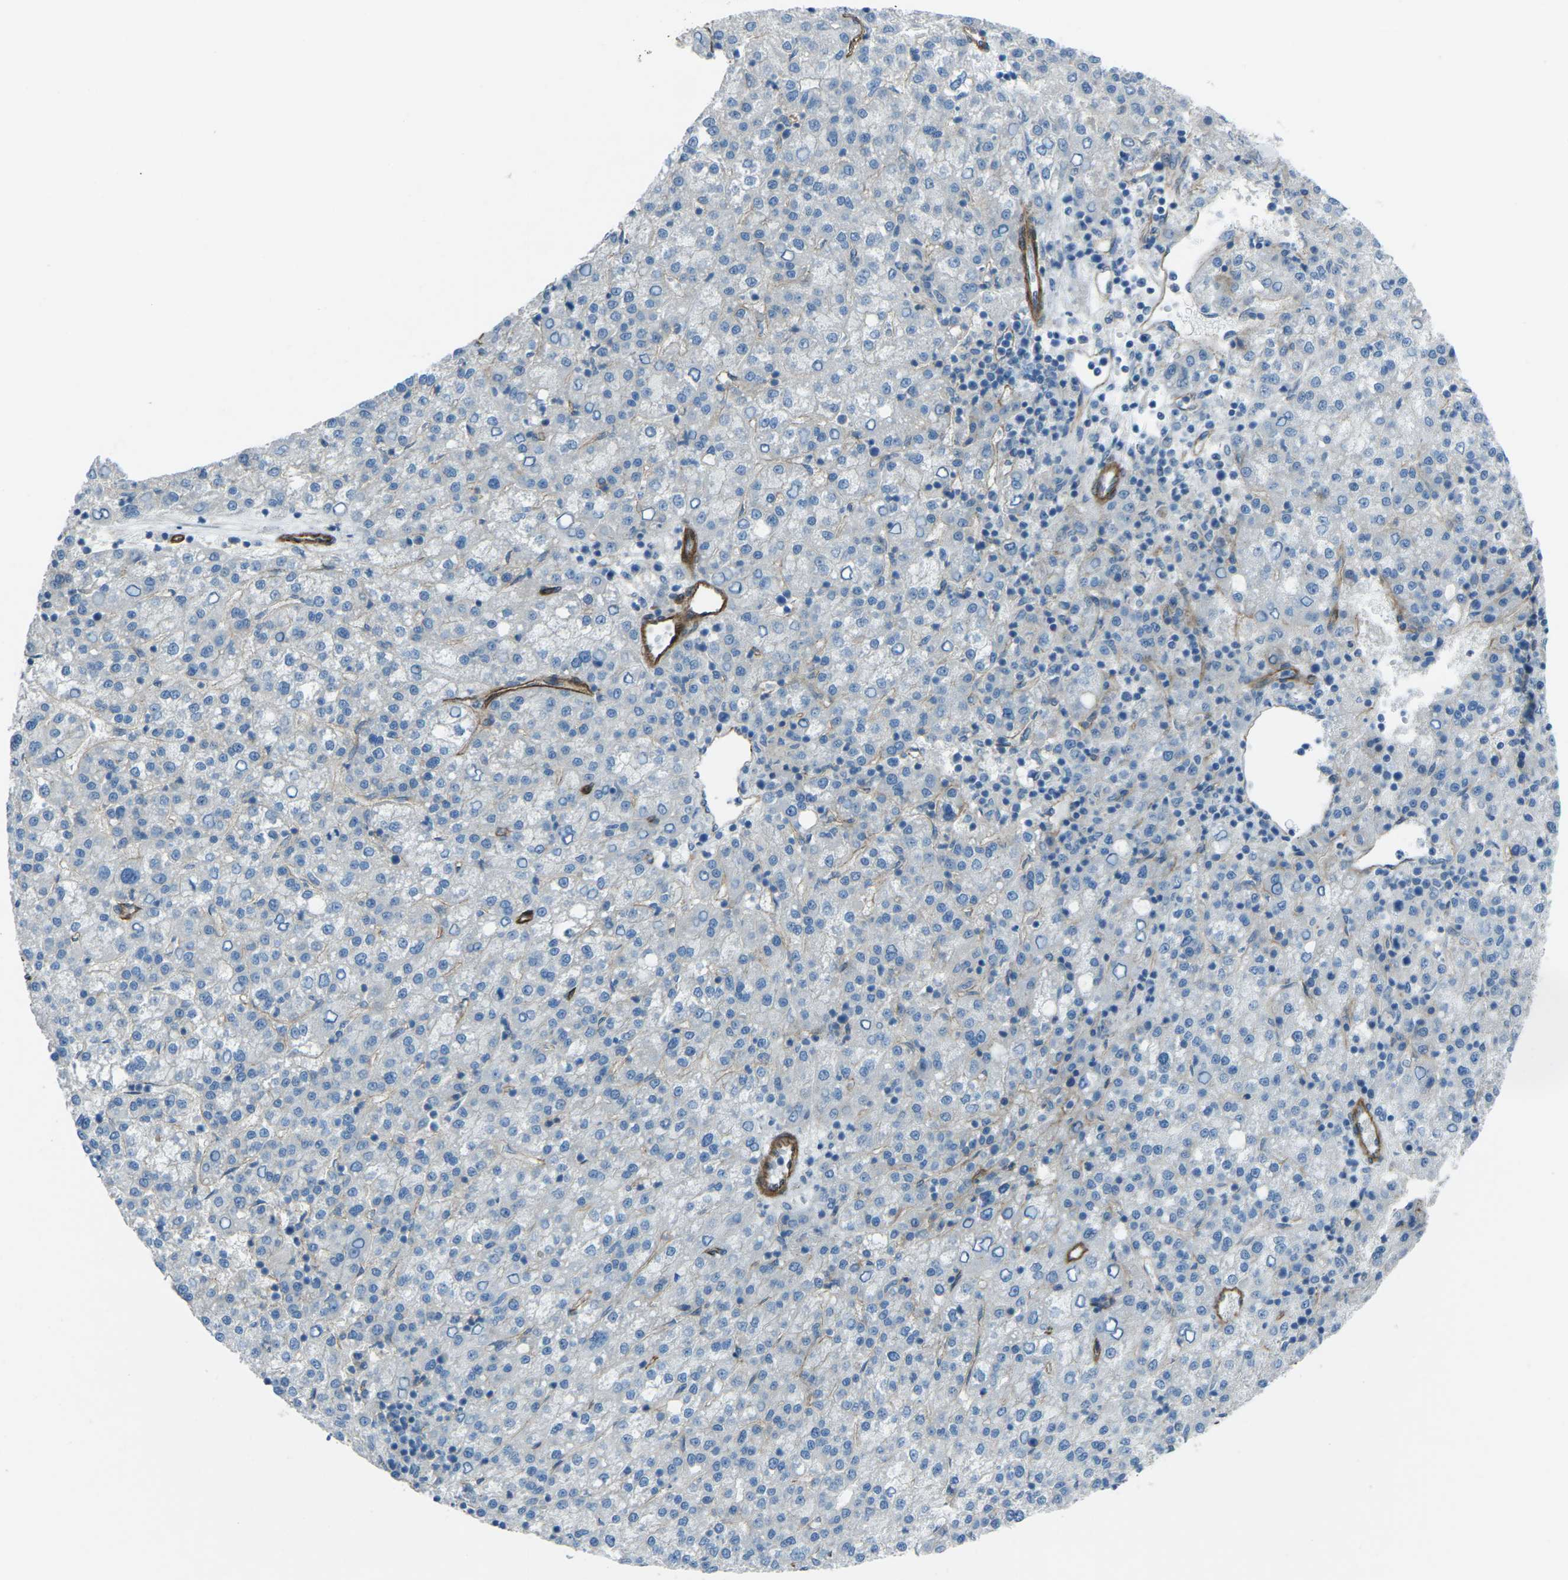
{"staining": {"intensity": "negative", "quantity": "none", "location": "none"}, "tissue": "liver cancer", "cell_type": "Tumor cells", "image_type": "cancer", "snomed": [{"axis": "morphology", "description": "Carcinoma, Hepatocellular, NOS"}, {"axis": "topography", "description": "Liver"}], "caption": "High power microscopy photomicrograph of an IHC histopathology image of liver hepatocellular carcinoma, revealing no significant expression in tumor cells.", "gene": "UTRN", "patient": {"sex": "female", "age": 58}}